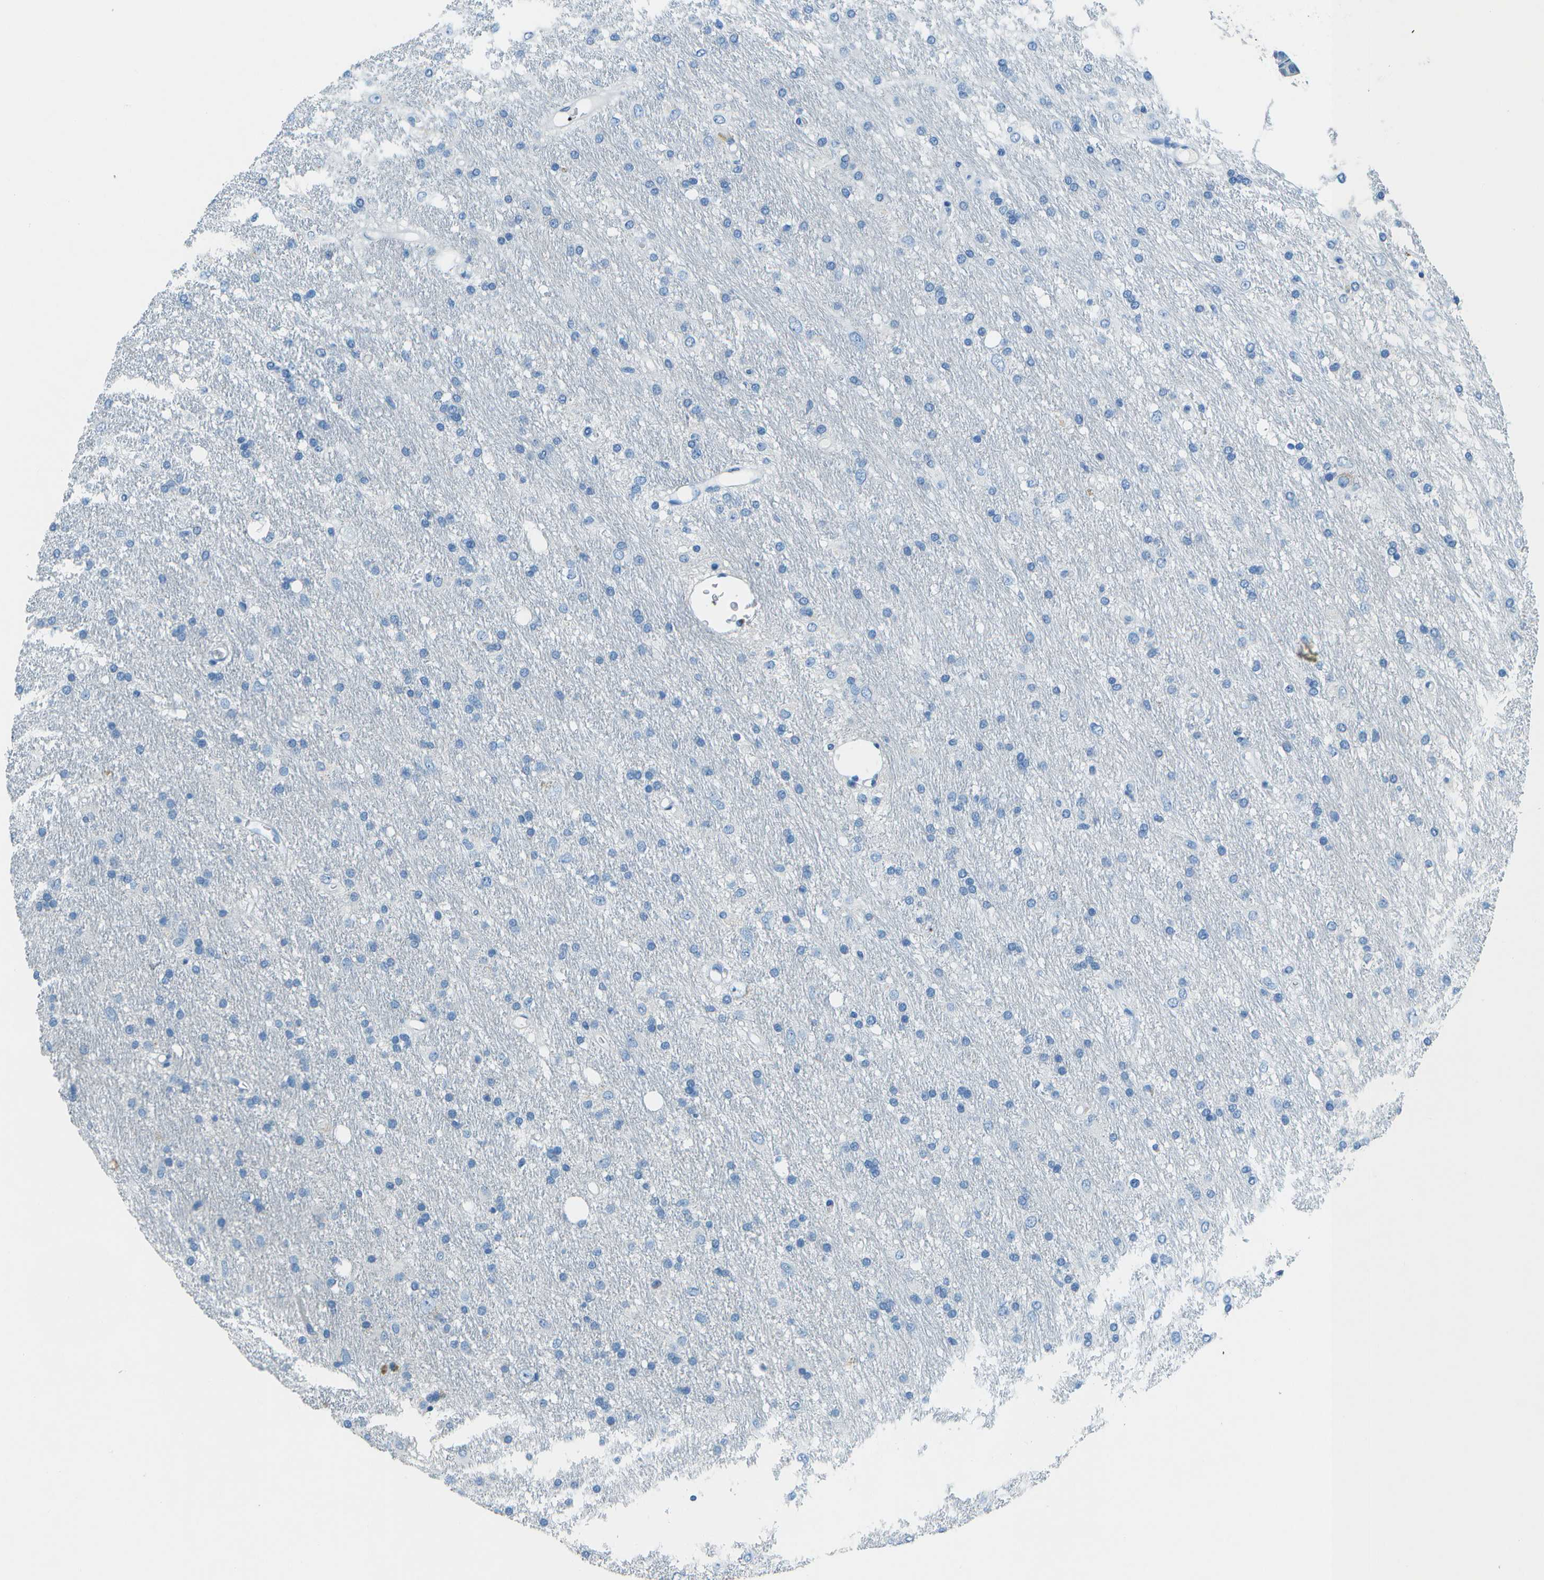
{"staining": {"intensity": "negative", "quantity": "none", "location": "none"}, "tissue": "glioma", "cell_type": "Tumor cells", "image_type": "cancer", "snomed": [{"axis": "morphology", "description": "Glioma, malignant, Low grade"}, {"axis": "topography", "description": "Brain"}], "caption": "This is an immunohistochemistry photomicrograph of malignant glioma (low-grade). There is no staining in tumor cells.", "gene": "SLC16A10", "patient": {"sex": "male", "age": 77}}